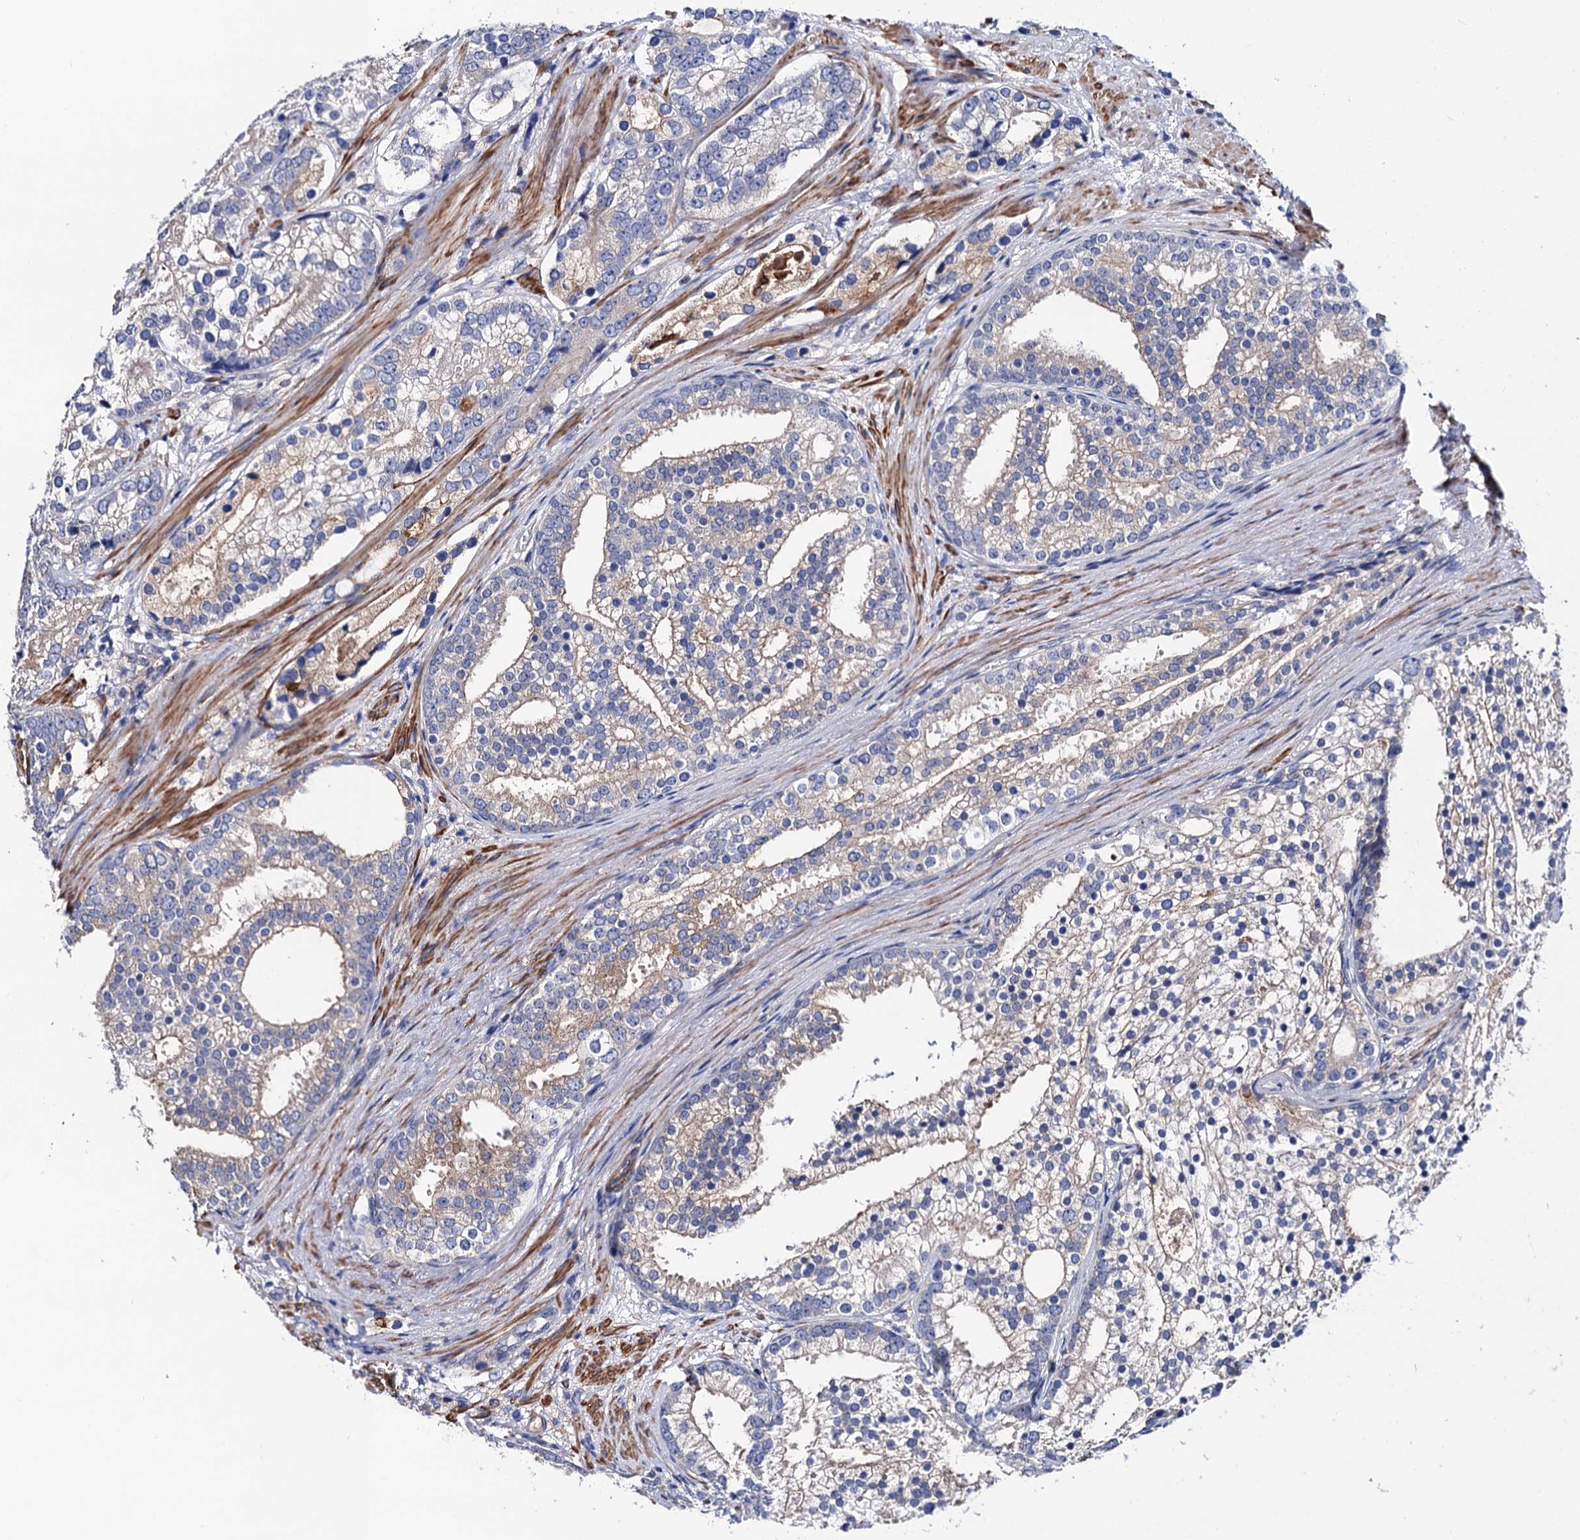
{"staining": {"intensity": "weak", "quantity": "25%-75%", "location": "cytoplasmic/membranous"}, "tissue": "prostate cancer", "cell_type": "Tumor cells", "image_type": "cancer", "snomed": [{"axis": "morphology", "description": "Adenocarcinoma, High grade"}, {"axis": "topography", "description": "Prostate"}], "caption": "Protein expression analysis of prostate adenocarcinoma (high-grade) shows weak cytoplasmic/membranous positivity in about 25%-75% of tumor cells.", "gene": "ZDHHC18", "patient": {"sex": "male", "age": 75}}